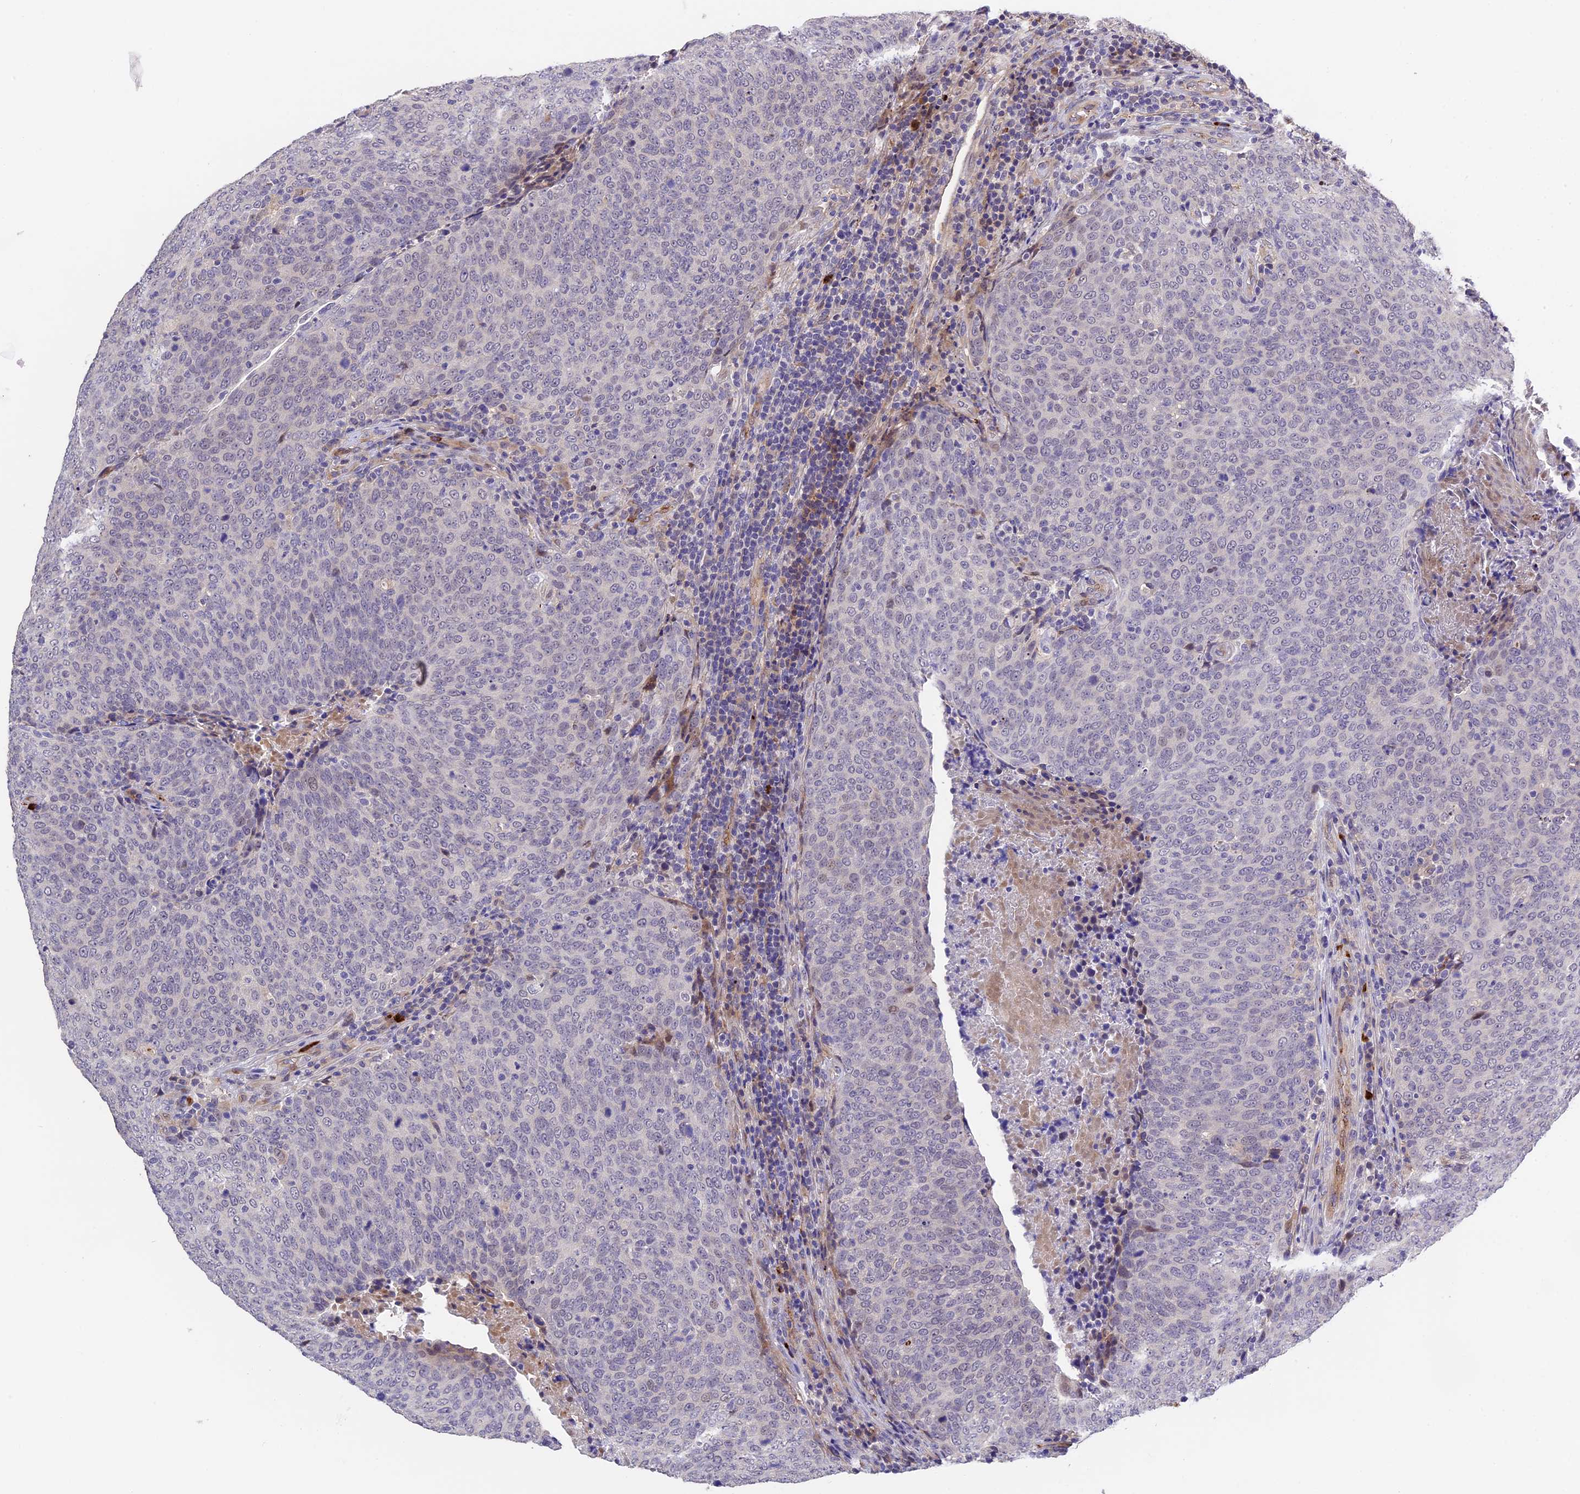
{"staining": {"intensity": "negative", "quantity": "none", "location": "none"}, "tissue": "head and neck cancer", "cell_type": "Tumor cells", "image_type": "cancer", "snomed": [{"axis": "morphology", "description": "Squamous cell carcinoma, NOS"}, {"axis": "morphology", "description": "Squamous cell carcinoma, metastatic, NOS"}, {"axis": "topography", "description": "Lymph node"}, {"axis": "topography", "description": "Head-Neck"}], "caption": "There is no significant expression in tumor cells of metastatic squamous cell carcinoma (head and neck).", "gene": "MFSD2A", "patient": {"sex": "male", "age": 62}}